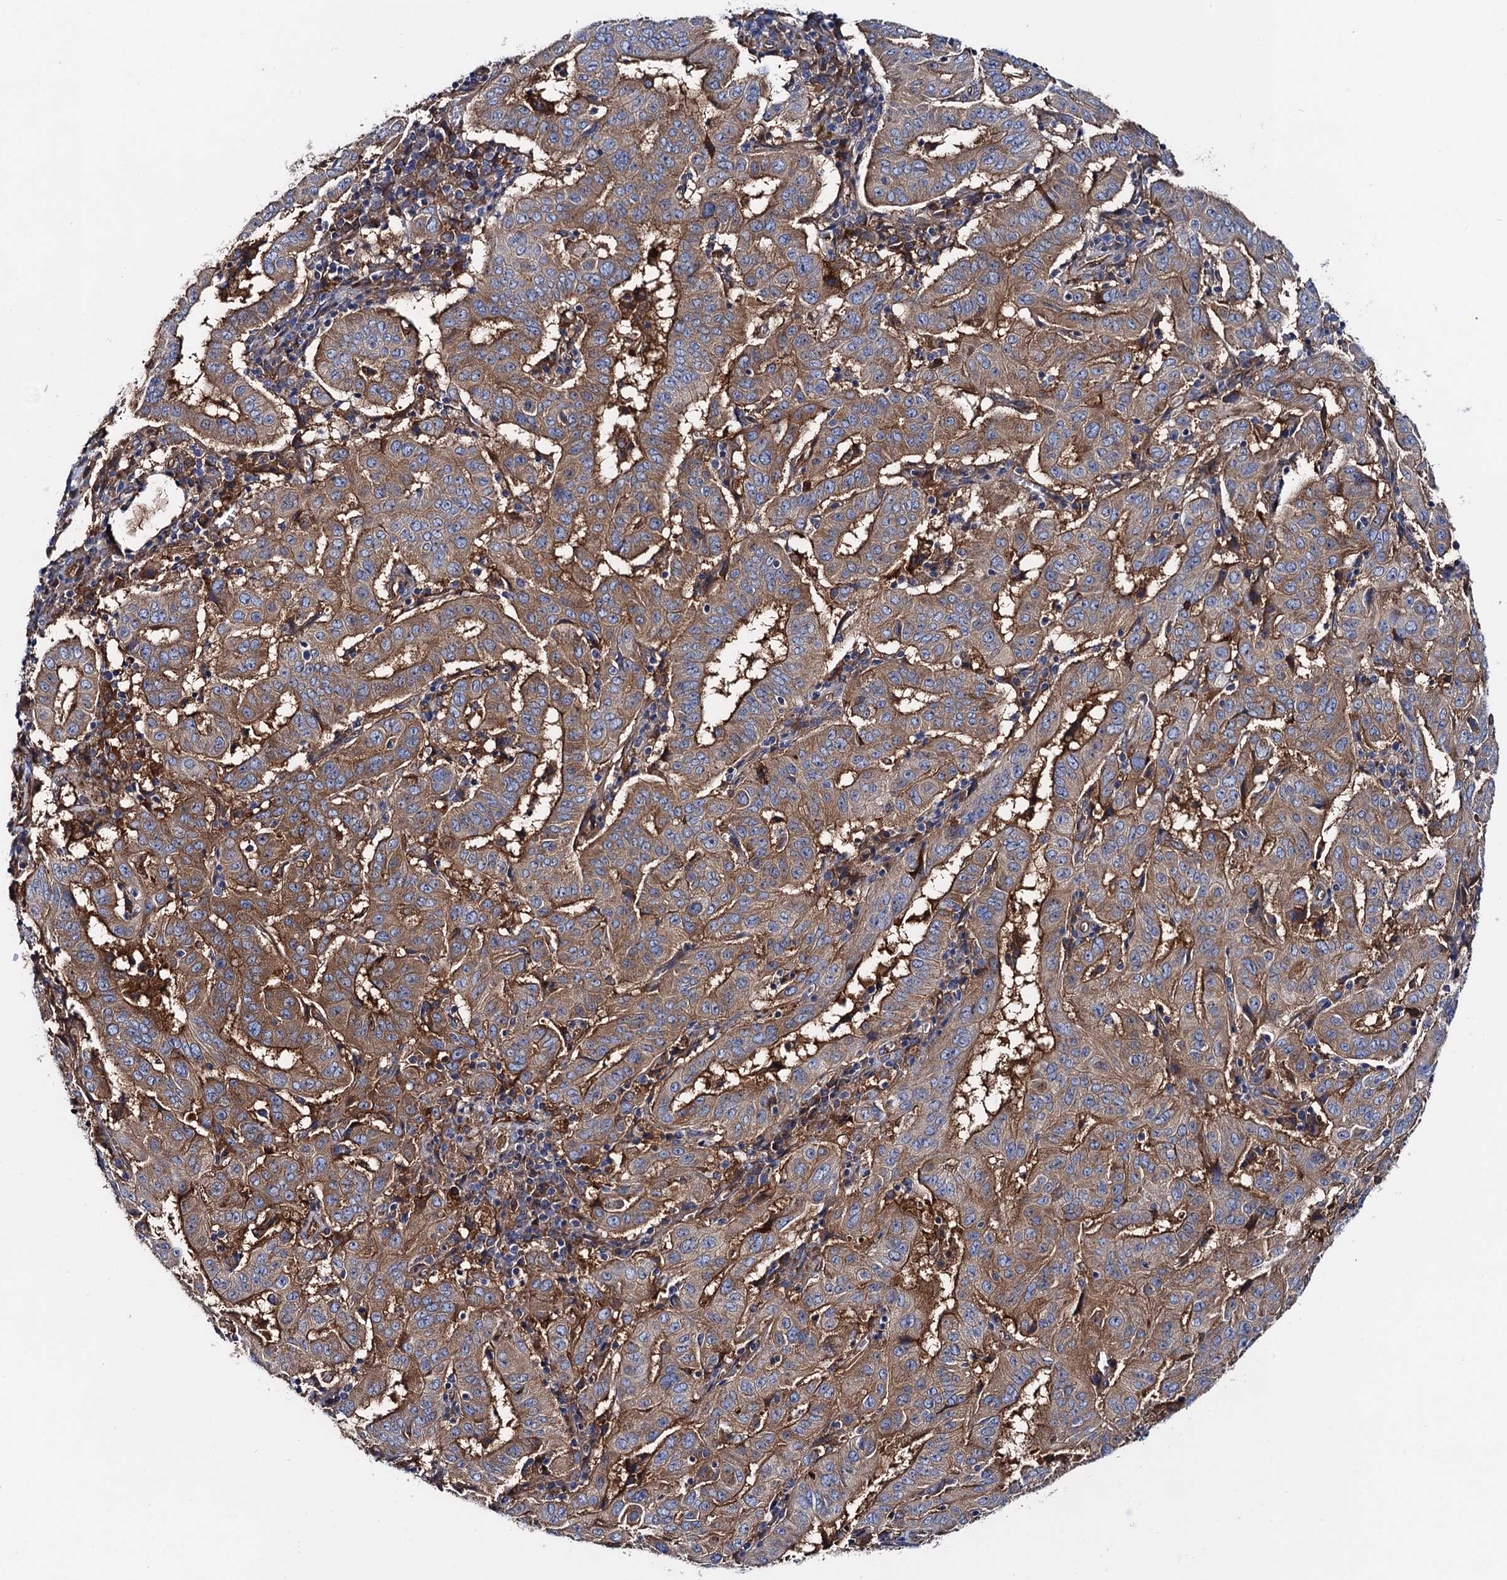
{"staining": {"intensity": "moderate", "quantity": ">75%", "location": "cytoplasmic/membranous"}, "tissue": "pancreatic cancer", "cell_type": "Tumor cells", "image_type": "cancer", "snomed": [{"axis": "morphology", "description": "Adenocarcinoma, NOS"}, {"axis": "topography", "description": "Pancreas"}], "caption": "DAB immunohistochemical staining of human adenocarcinoma (pancreatic) shows moderate cytoplasmic/membranous protein positivity in approximately >75% of tumor cells.", "gene": "MRPL48", "patient": {"sex": "male", "age": 63}}